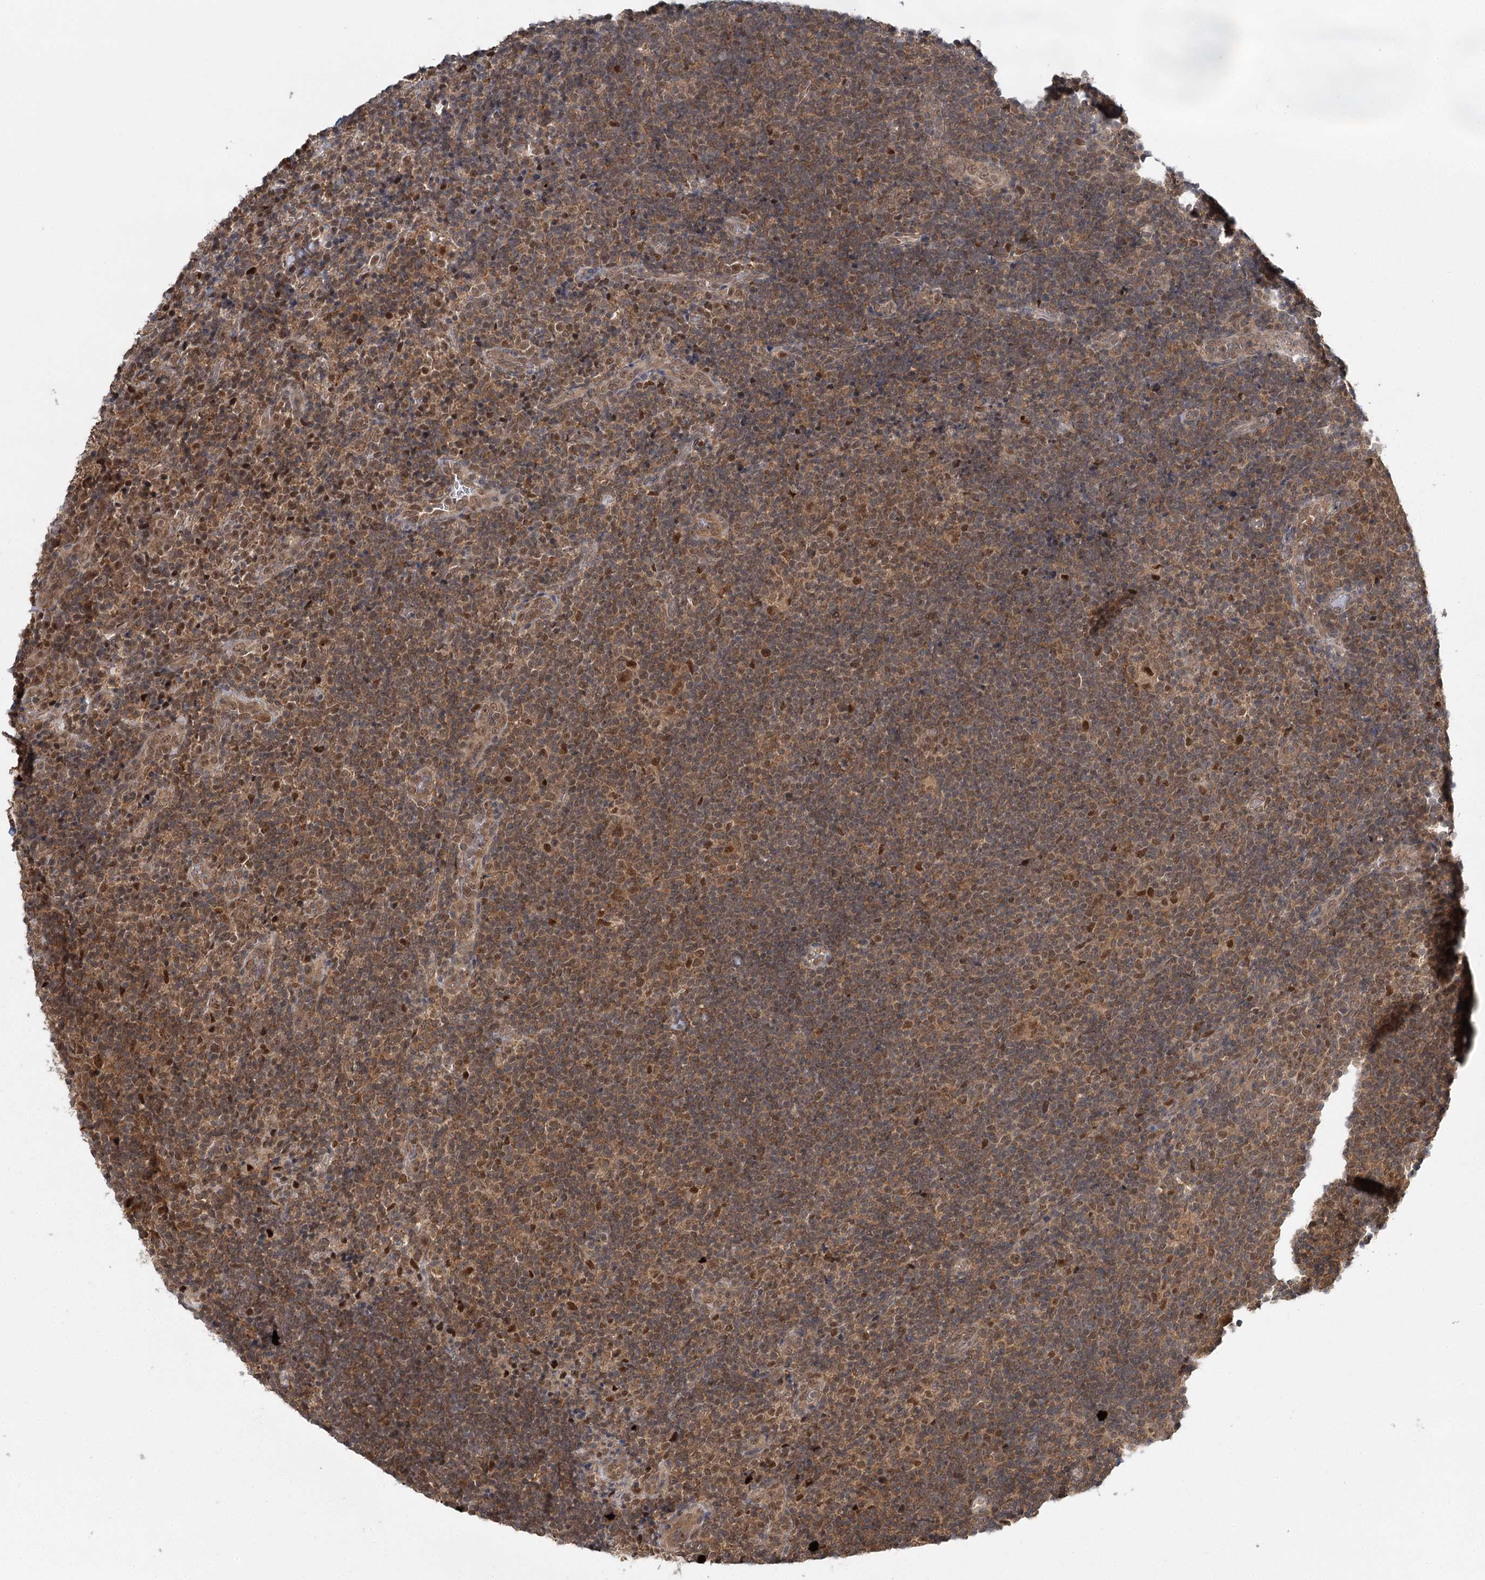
{"staining": {"intensity": "moderate", "quantity": ">75%", "location": "nuclear"}, "tissue": "lymphoma", "cell_type": "Tumor cells", "image_type": "cancer", "snomed": [{"axis": "morphology", "description": "Hodgkin's disease, NOS"}, {"axis": "topography", "description": "Lymph node"}], "caption": "Protein positivity by immunohistochemistry (IHC) shows moderate nuclear staining in approximately >75% of tumor cells in Hodgkin's disease.", "gene": "N6AMT1", "patient": {"sex": "female", "age": 57}}